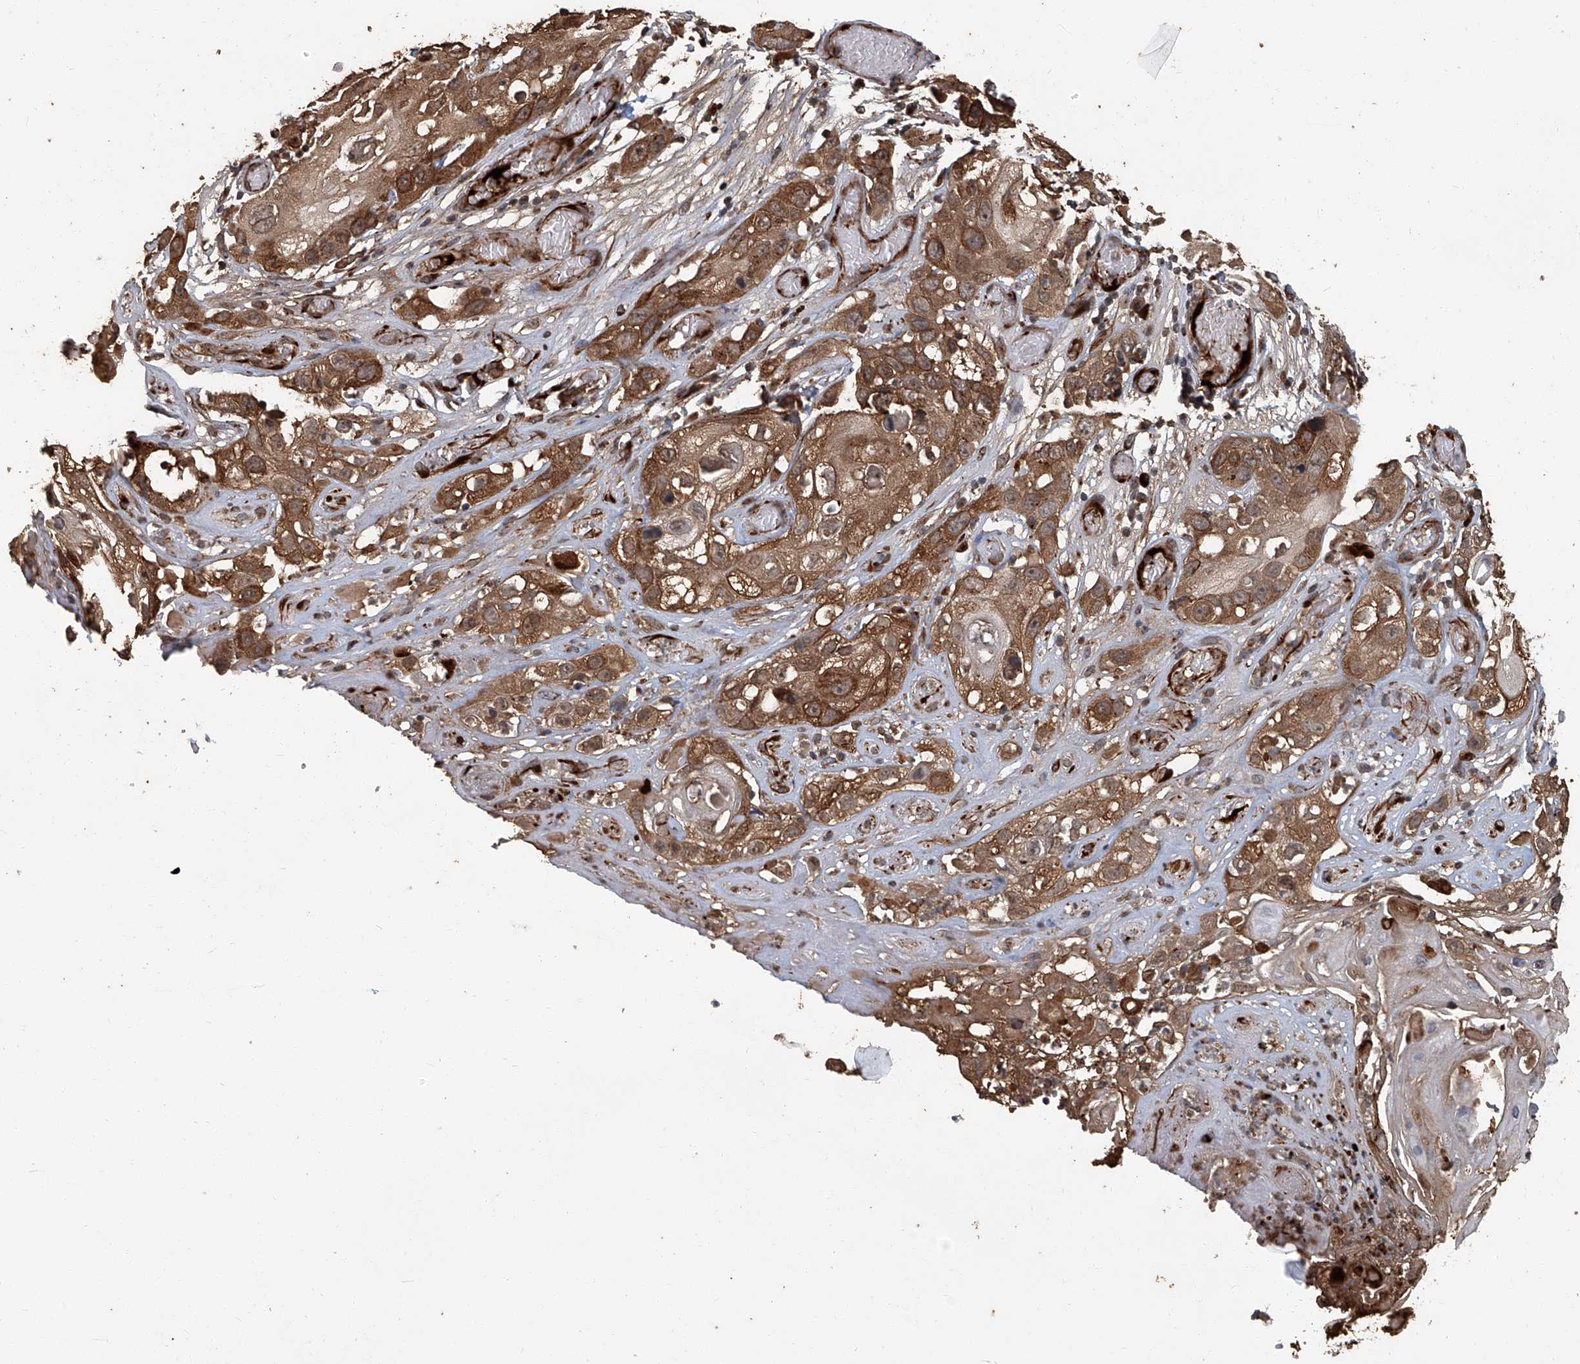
{"staining": {"intensity": "moderate", "quantity": ">75%", "location": "cytoplasmic/membranous"}, "tissue": "skin cancer", "cell_type": "Tumor cells", "image_type": "cancer", "snomed": [{"axis": "morphology", "description": "Squamous cell carcinoma, NOS"}, {"axis": "topography", "description": "Skin"}], "caption": "Protein staining reveals moderate cytoplasmic/membranous staining in approximately >75% of tumor cells in skin cancer (squamous cell carcinoma).", "gene": "GPR132", "patient": {"sex": "male", "age": 55}}